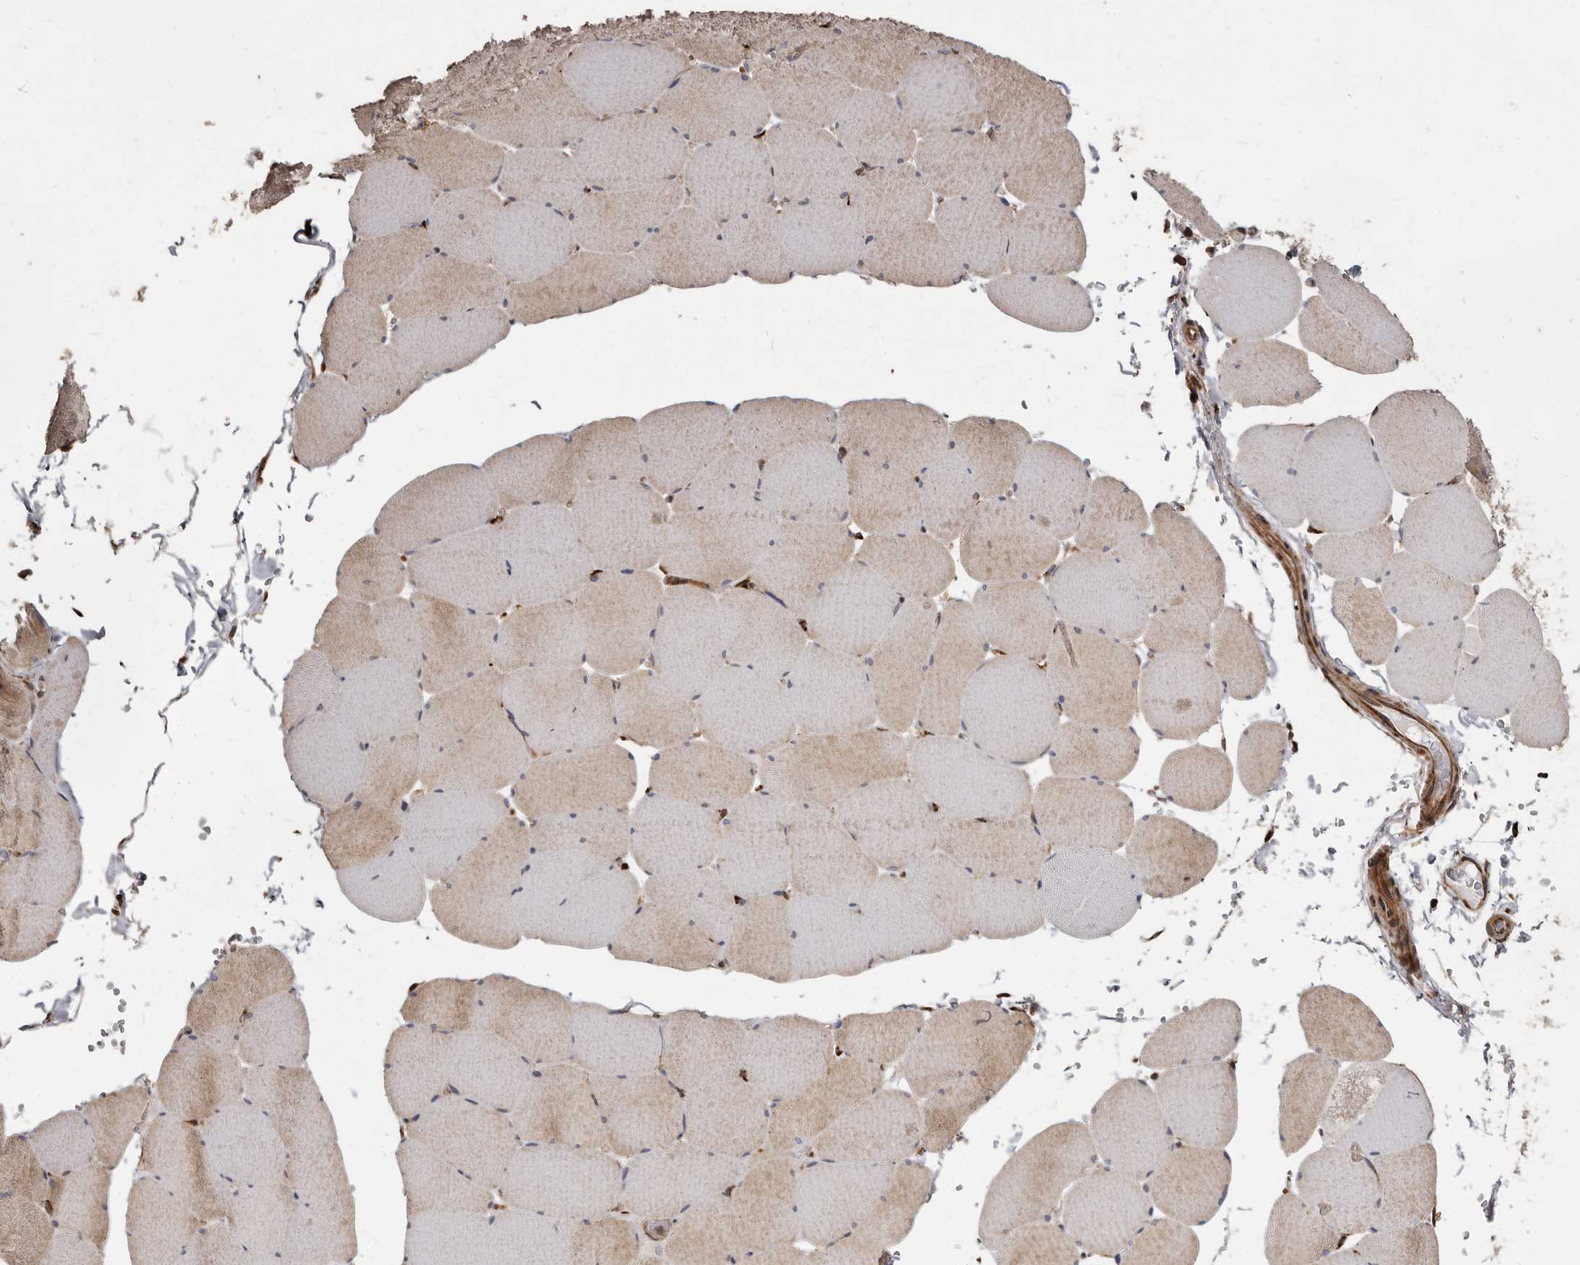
{"staining": {"intensity": "moderate", "quantity": "25%-75%", "location": "cytoplasmic/membranous"}, "tissue": "skeletal muscle", "cell_type": "Myocytes", "image_type": "normal", "snomed": [{"axis": "morphology", "description": "Normal tissue, NOS"}, {"axis": "topography", "description": "Skeletal muscle"}, {"axis": "topography", "description": "Head-Neck"}], "caption": "Skeletal muscle stained with IHC shows moderate cytoplasmic/membranous expression in about 25%-75% of myocytes.", "gene": "FLAD1", "patient": {"sex": "male", "age": 66}}